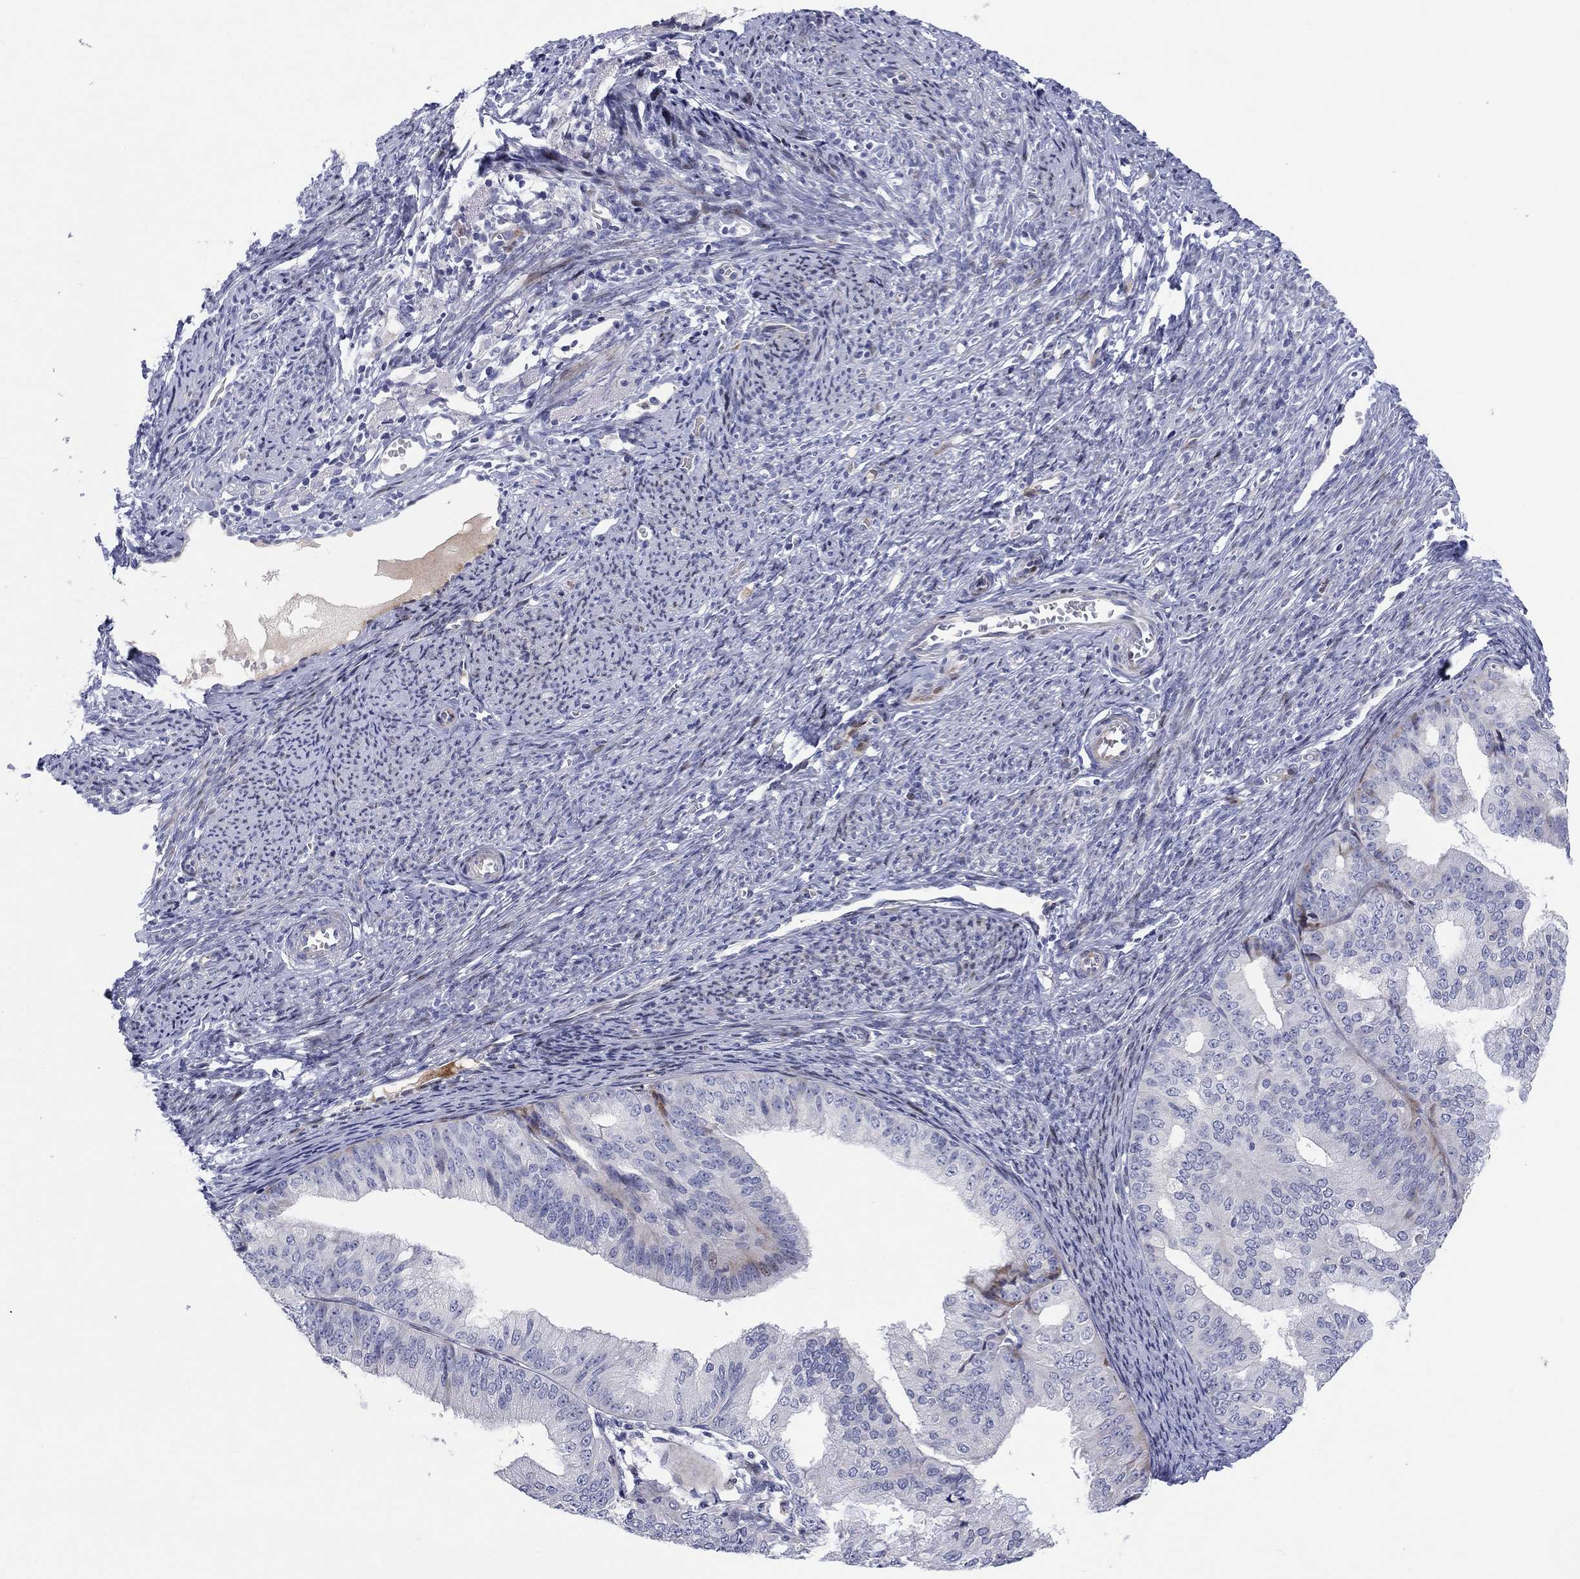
{"staining": {"intensity": "negative", "quantity": "none", "location": "none"}, "tissue": "endometrial cancer", "cell_type": "Tumor cells", "image_type": "cancer", "snomed": [{"axis": "morphology", "description": "Adenocarcinoma, NOS"}, {"axis": "topography", "description": "Endometrium"}], "caption": "The micrograph reveals no staining of tumor cells in endometrial cancer. (Brightfield microscopy of DAB (3,3'-diaminobenzidine) immunohistochemistry (IHC) at high magnification).", "gene": "ARHGAP36", "patient": {"sex": "female", "age": 63}}